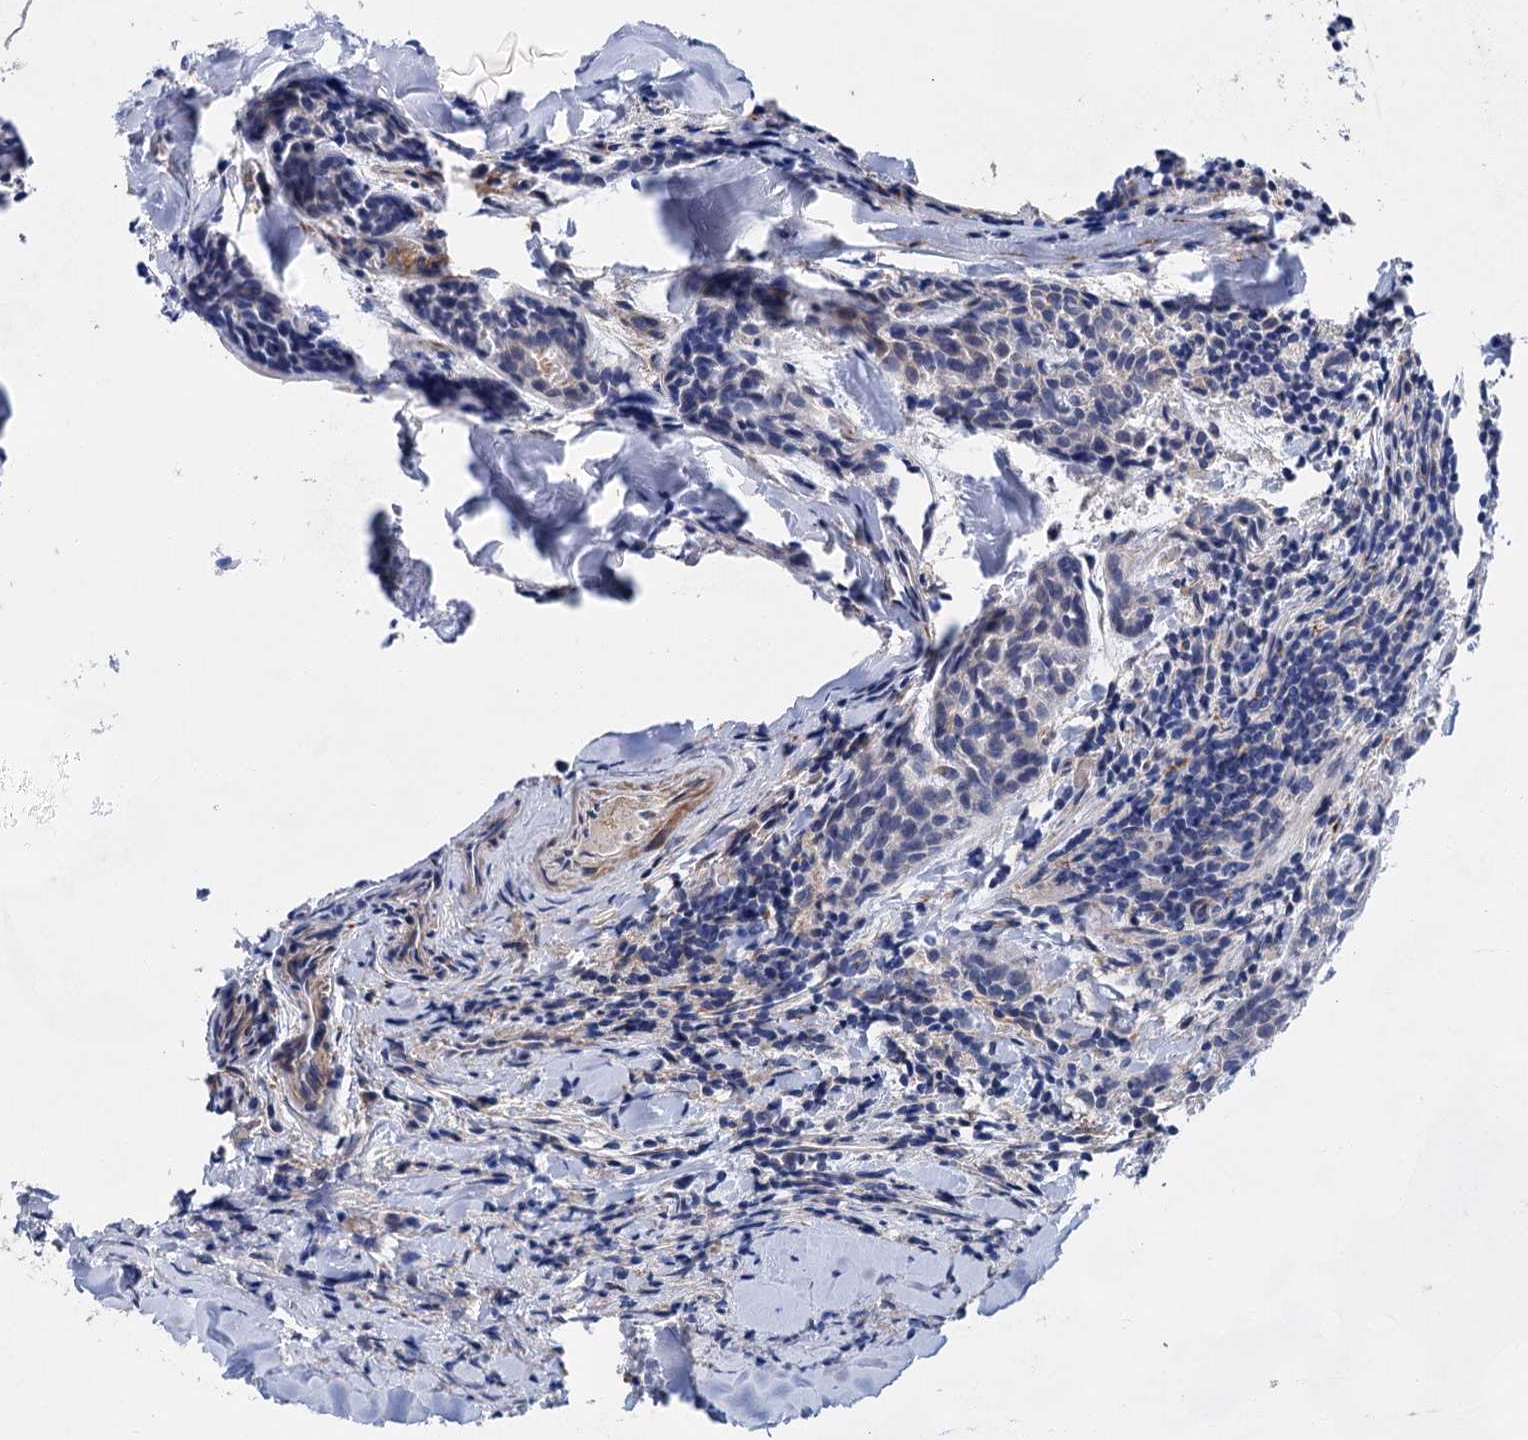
{"staining": {"intensity": "negative", "quantity": "none", "location": "none"}, "tissue": "head and neck cancer", "cell_type": "Tumor cells", "image_type": "cancer", "snomed": [{"axis": "morphology", "description": "Adenocarcinoma, NOS"}, {"axis": "topography", "description": "Salivary gland"}, {"axis": "topography", "description": "Head-Neck"}], "caption": "Immunohistochemistry (IHC) image of neoplastic tissue: head and neck cancer stained with DAB (3,3'-diaminobenzidine) shows no significant protein staining in tumor cells. (DAB (3,3'-diaminobenzidine) immunohistochemistry visualized using brightfield microscopy, high magnification).", "gene": "GPR155", "patient": {"sex": "female", "age": 63}}